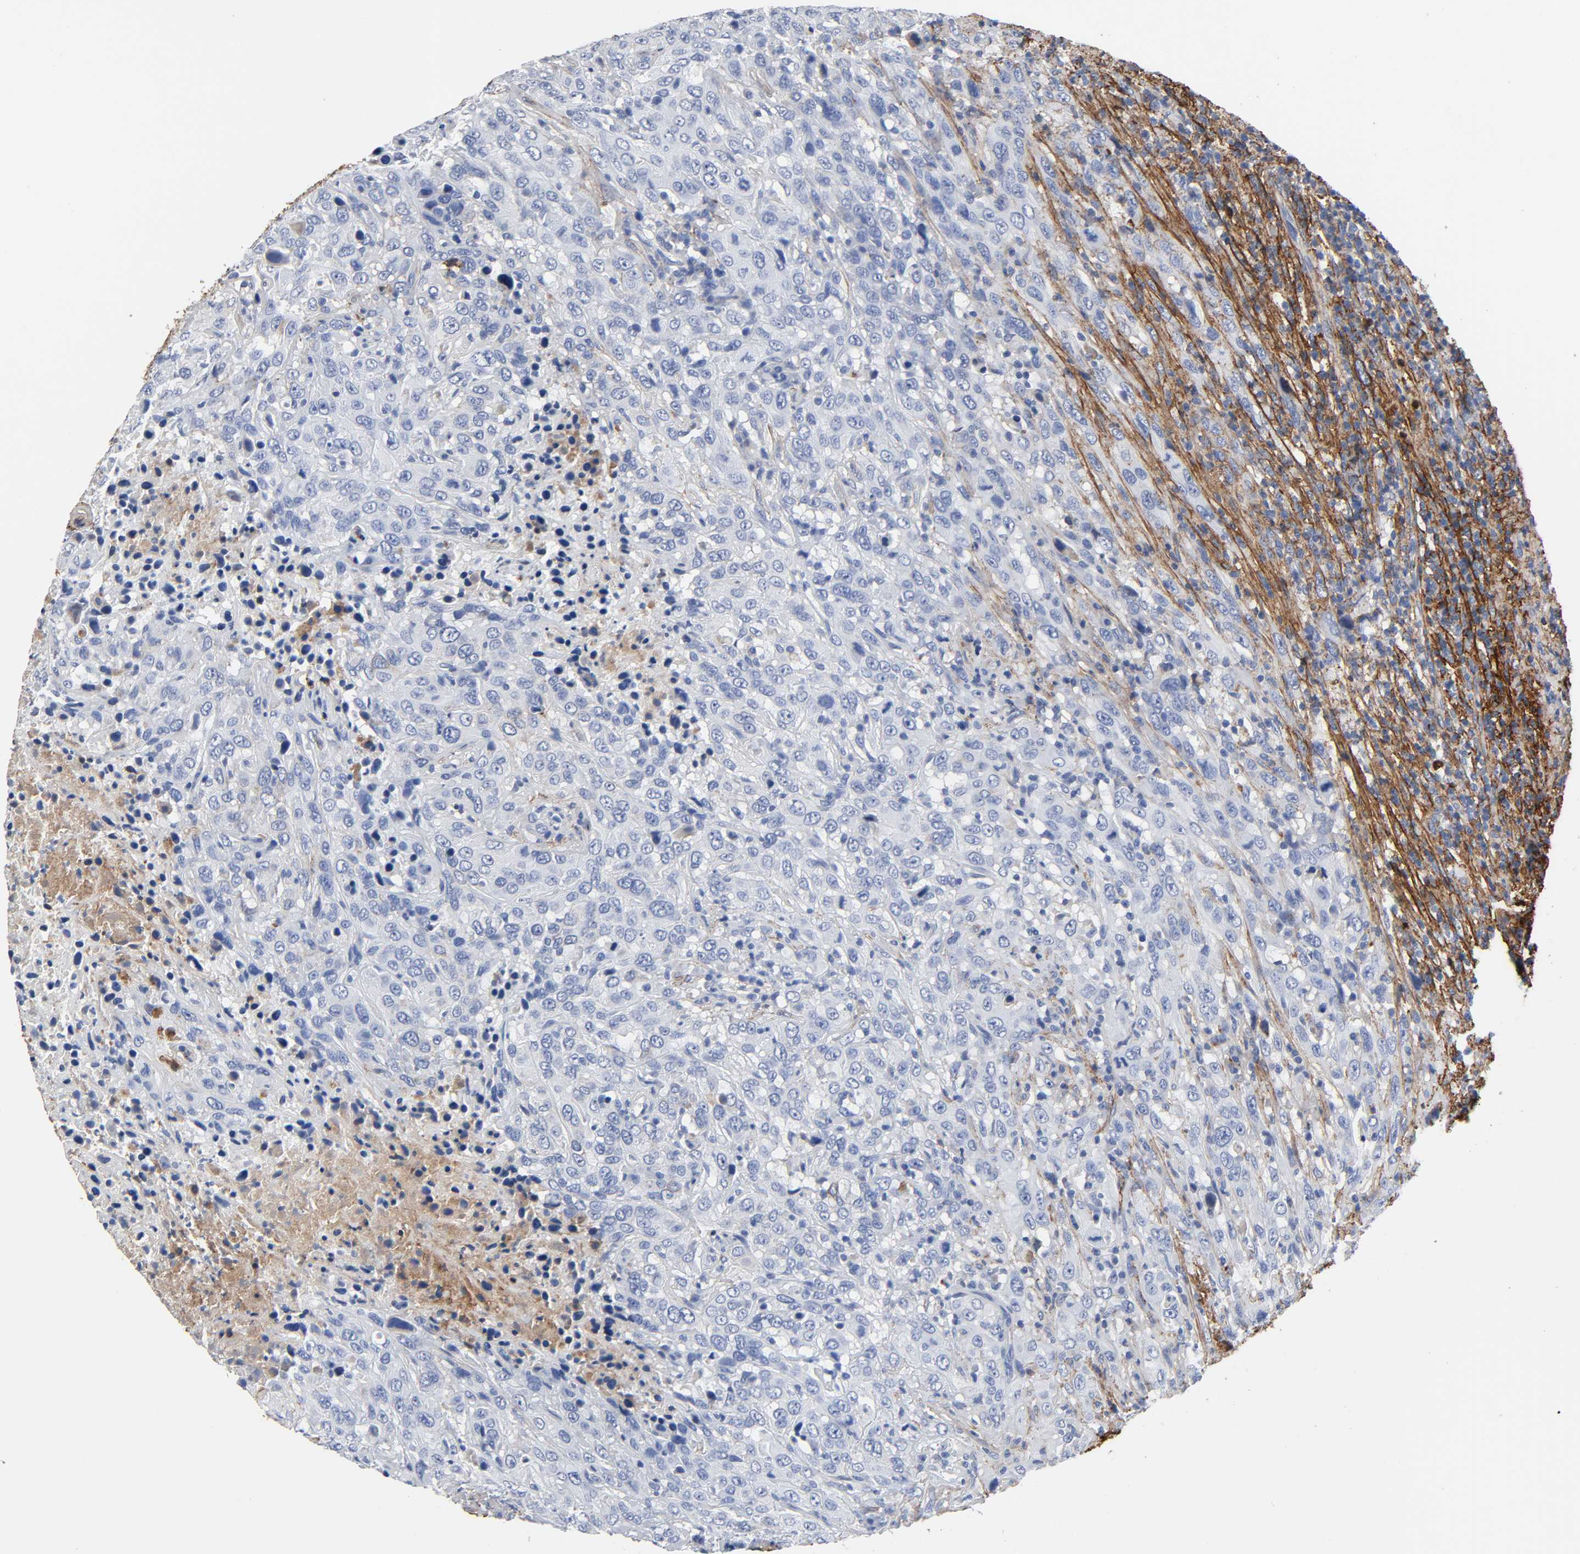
{"staining": {"intensity": "negative", "quantity": "none", "location": "none"}, "tissue": "urothelial cancer", "cell_type": "Tumor cells", "image_type": "cancer", "snomed": [{"axis": "morphology", "description": "Urothelial carcinoma, High grade"}, {"axis": "topography", "description": "Urinary bladder"}], "caption": "High-grade urothelial carcinoma stained for a protein using IHC reveals no staining tumor cells.", "gene": "FBLN1", "patient": {"sex": "male", "age": 61}}